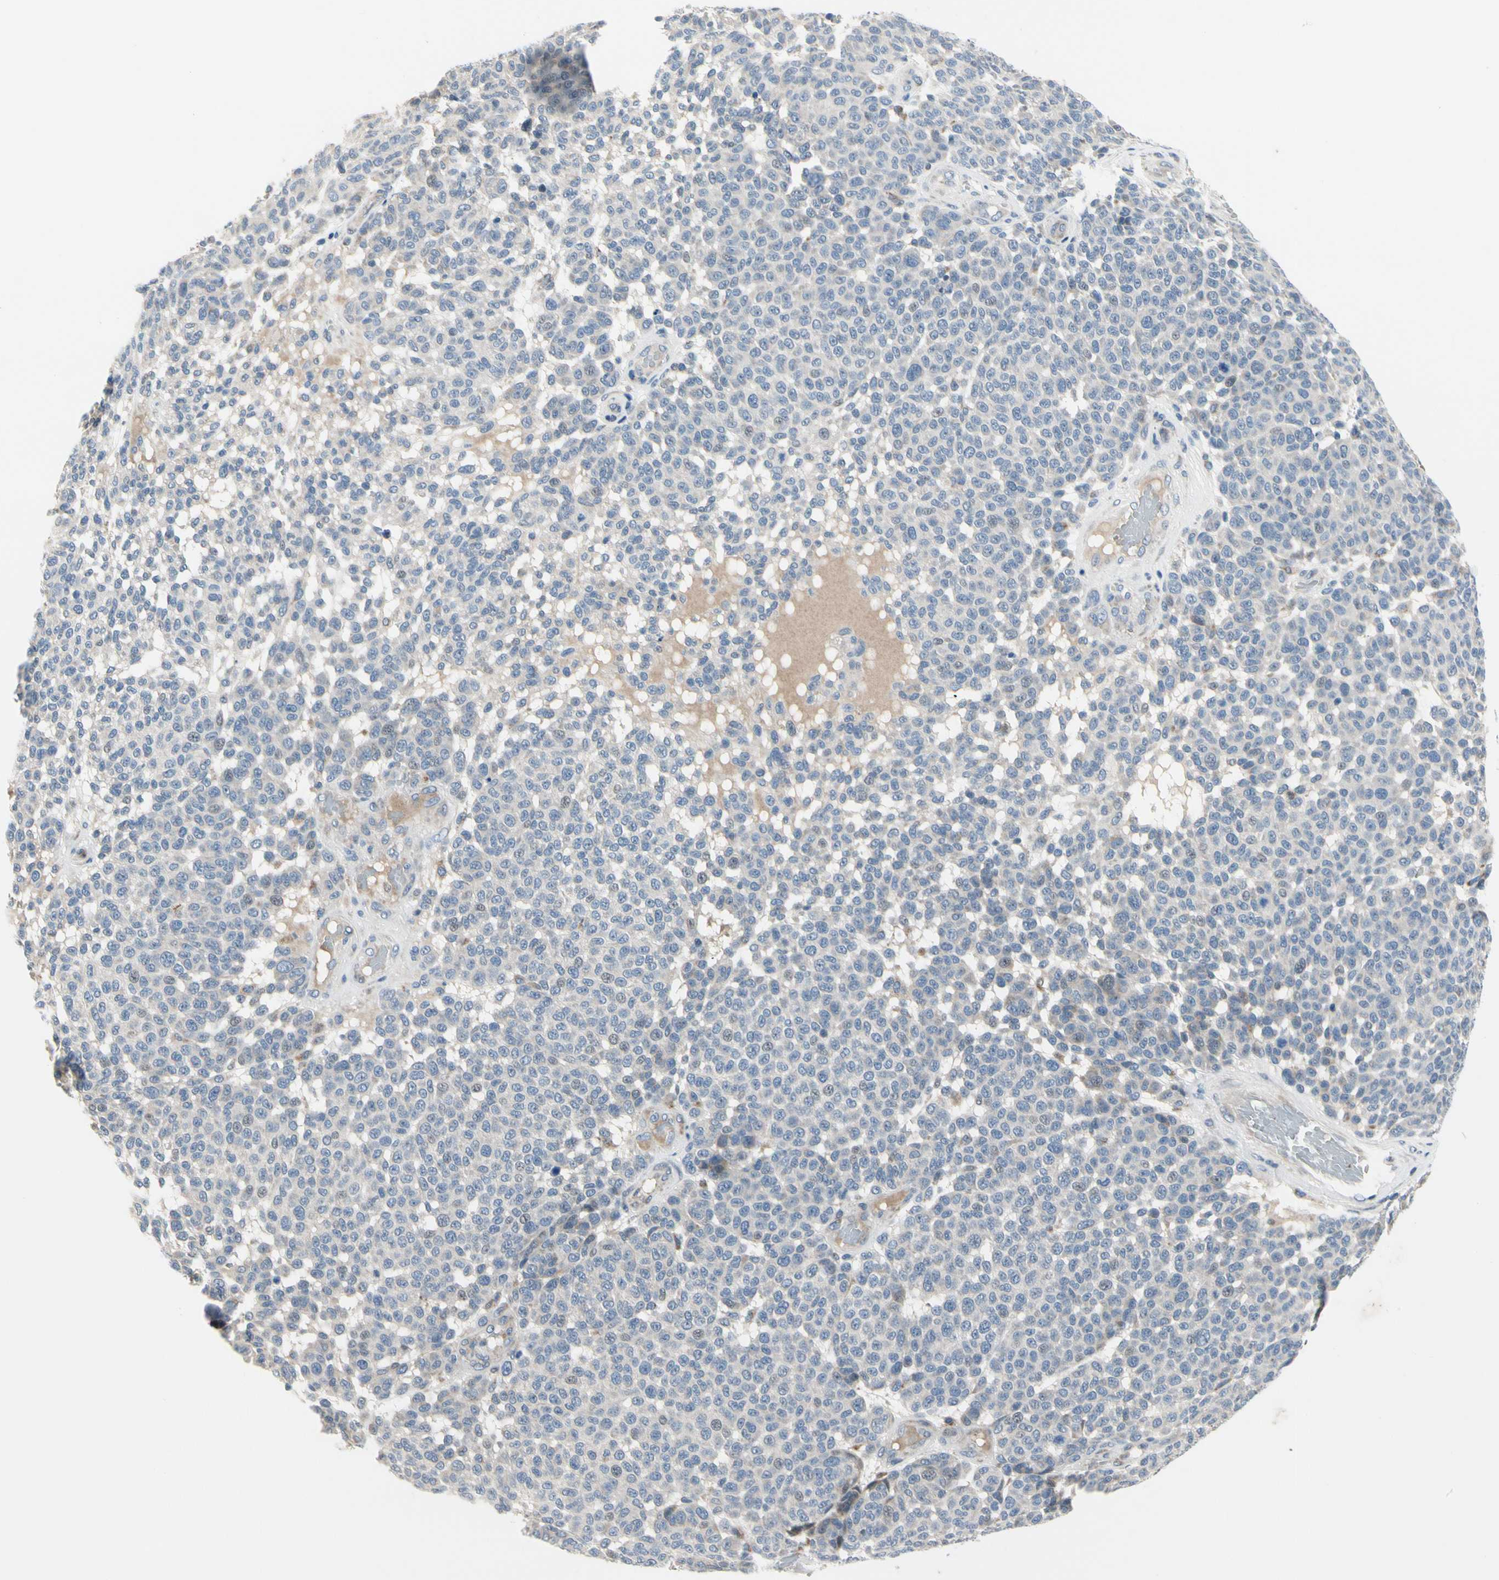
{"staining": {"intensity": "negative", "quantity": "none", "location": "none"}, "tissue": "melanoma", "cell_type": "Tumor cells", "image_type": "cancer", "snomed": [{"axis": "morphology", "description": "Malignant melanoma, NOS"}, {"axis": "topography", "description": "Skin"}], "caption": "The image exhibits no staining of tumor cells in malignant melanoma.", "gene": "NFASC", "patient": {"sex": "male", "age": 59}}